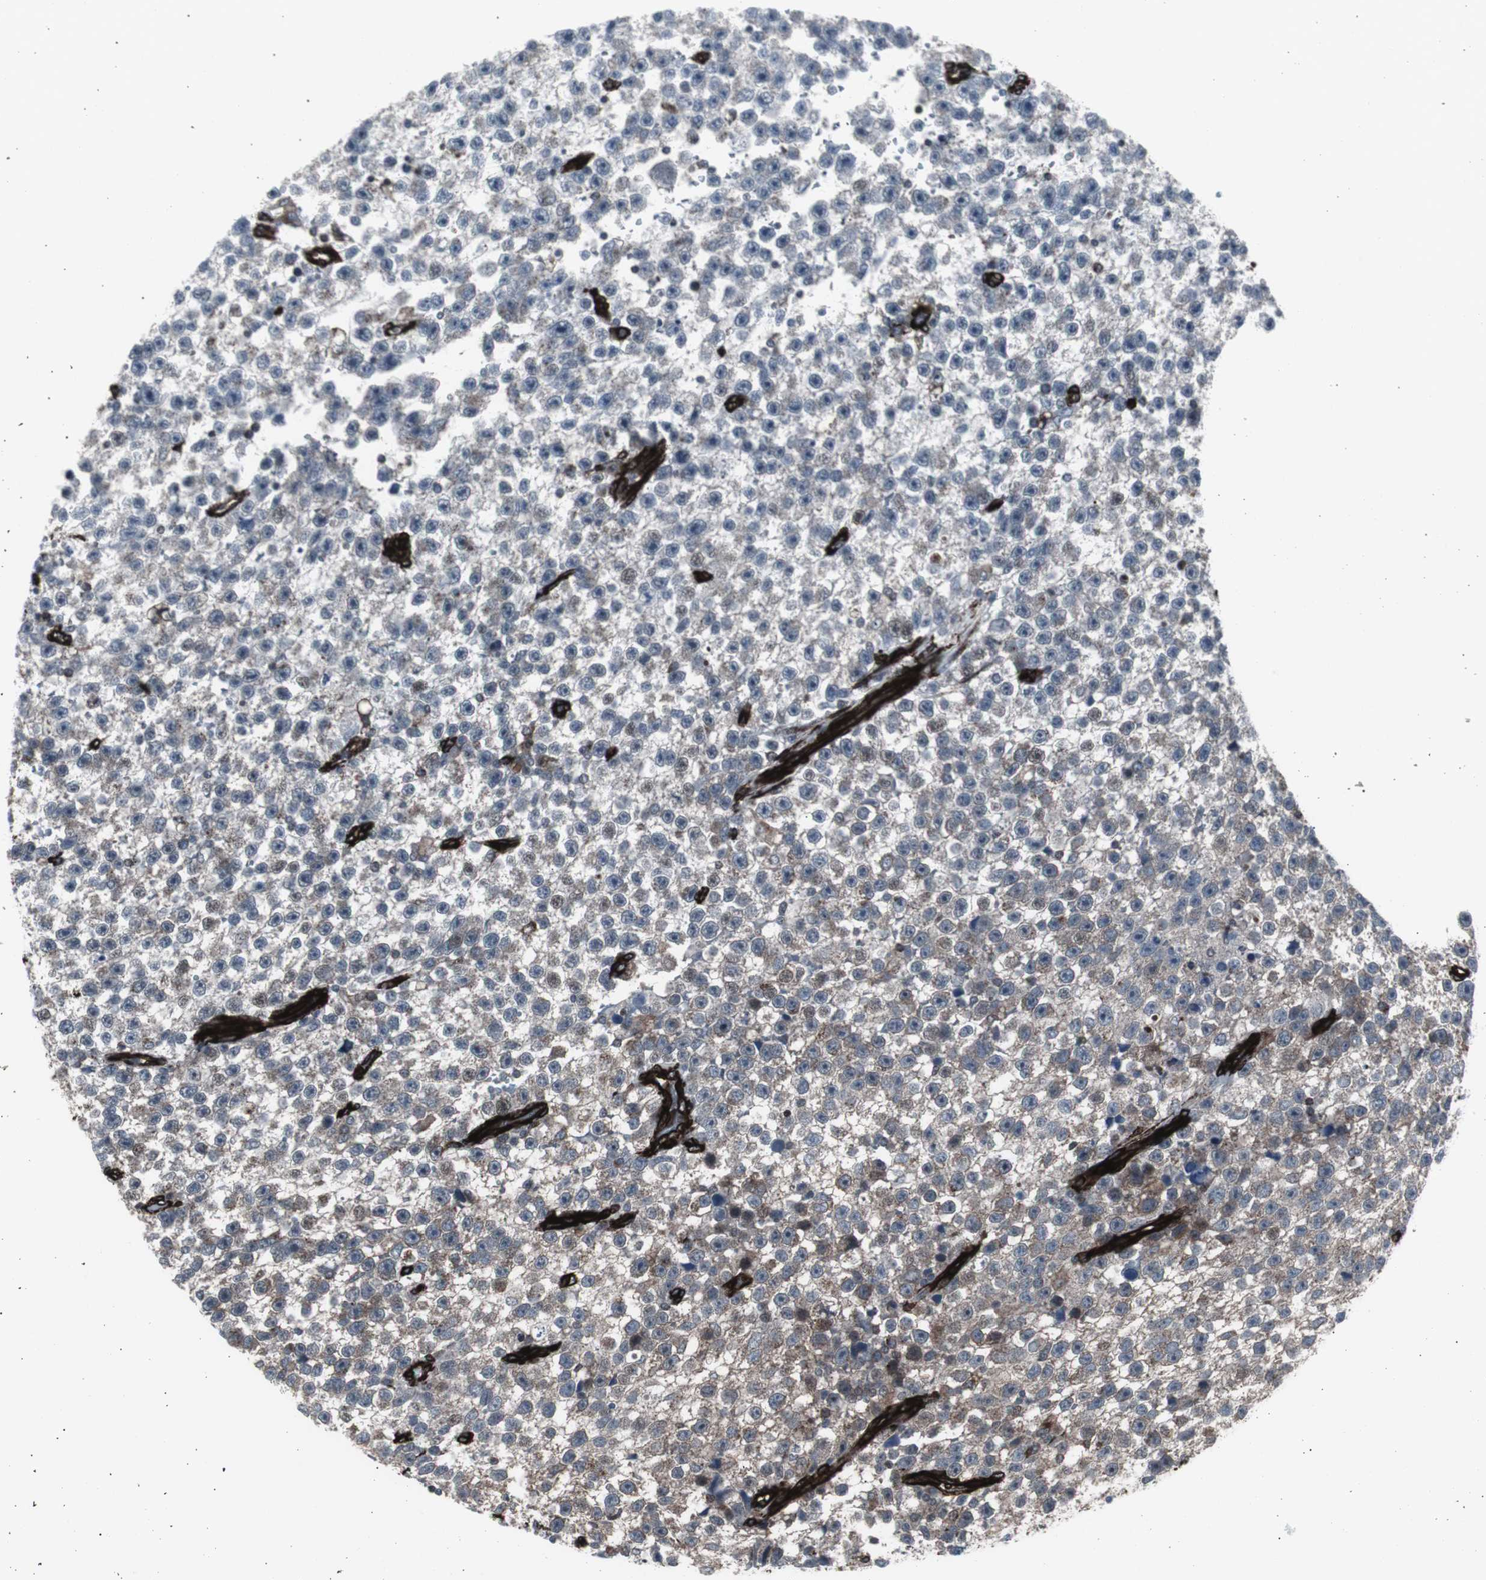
{"staining": {"intensity": "weak", "quantity": "<25%", "location": "cytoplasmic/membranous"}, "tissue": "testis cancer", "cell_type": "Tumor cells", "image_type": "cancer", "snomed": [{"axis": "morphology", "description": "Seminoma, NOS"}, {"axis": "topography", "description": "Testis"}], "caption": "Testis cancer (seminoma) was stained to show a protein in brown. There is no significant positivity in tumor cells. (IHC, brightfield microscopy, high magnification).", "gene": "PDGFA", "patient": {"sex": "male", "age": 33}}